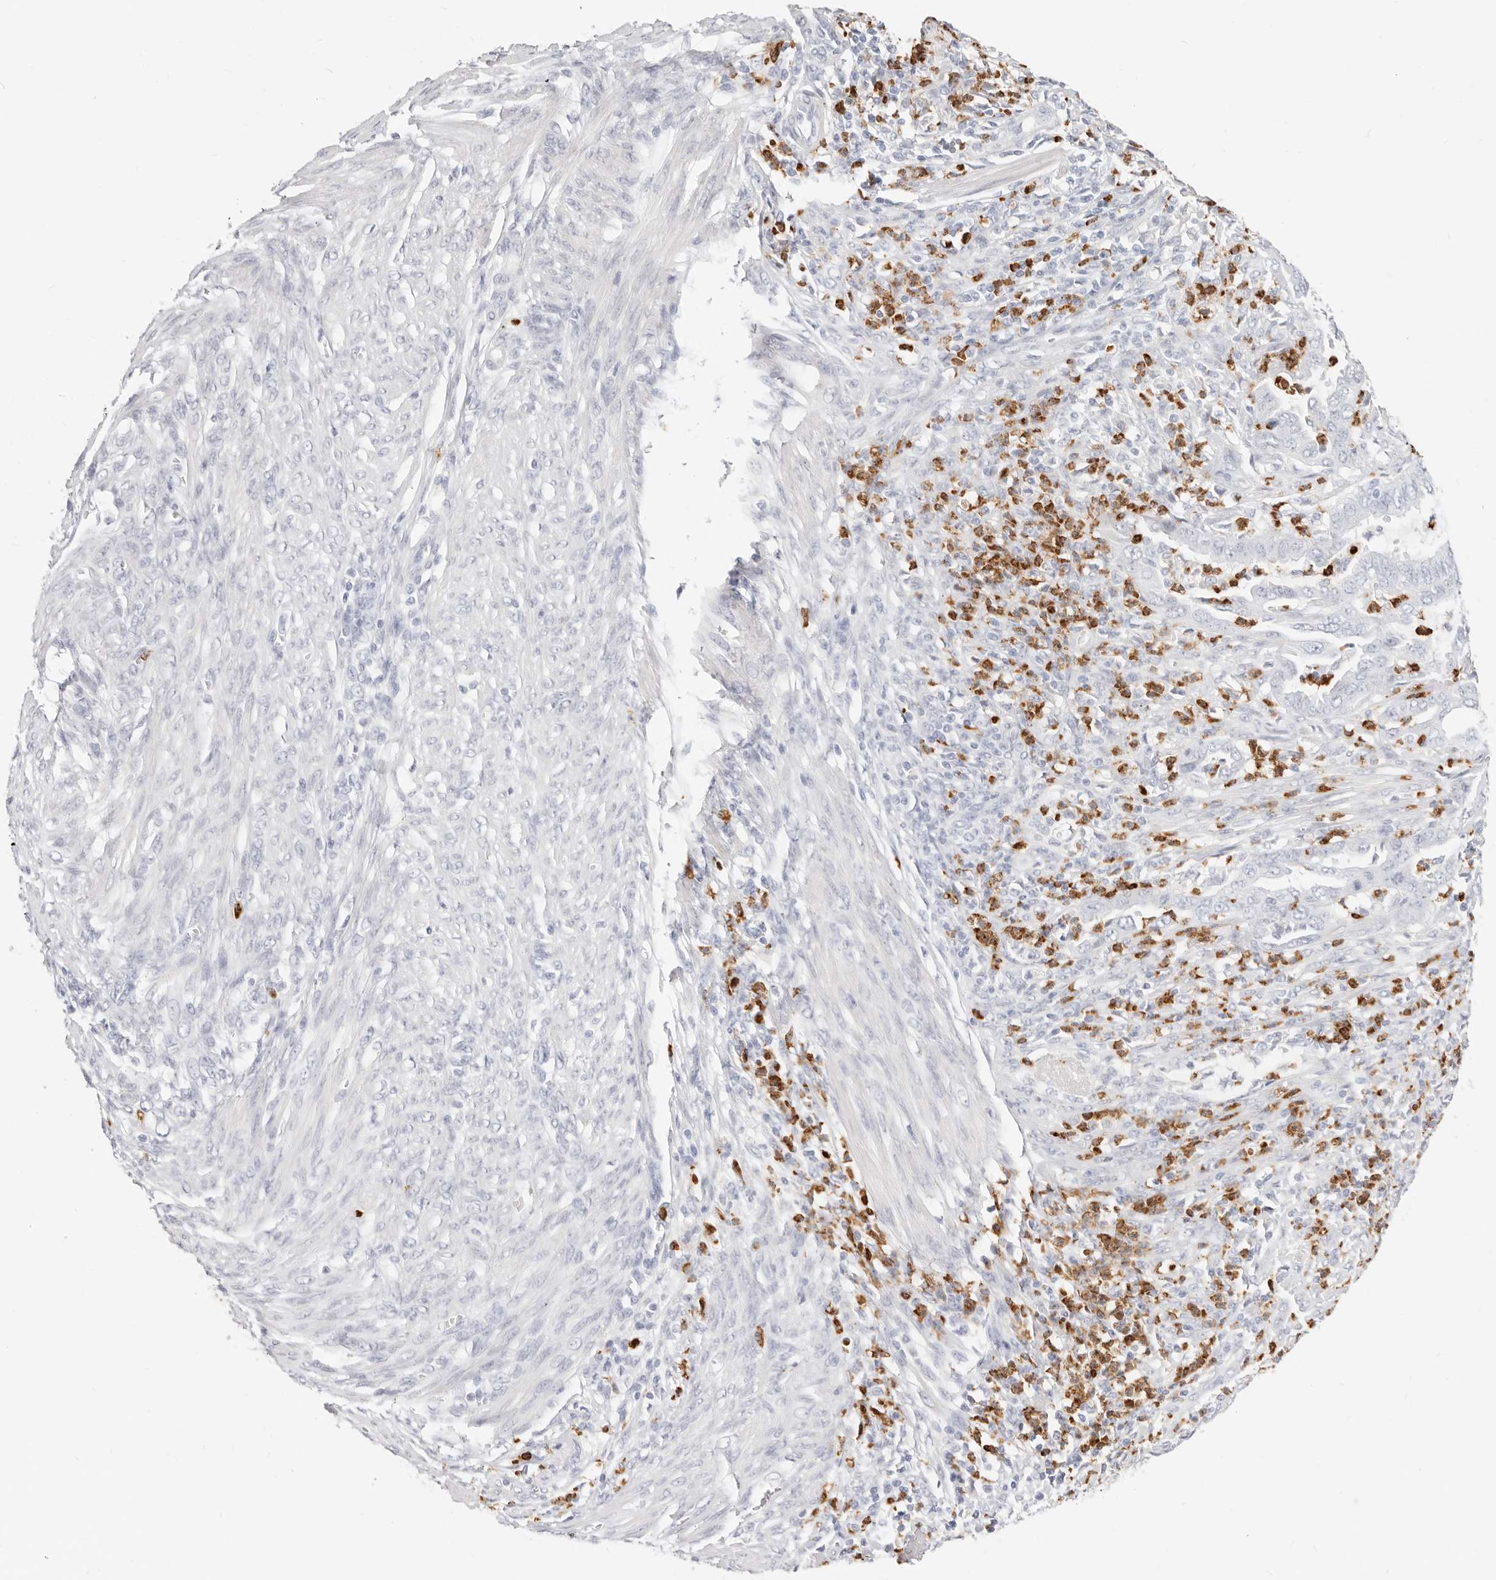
{"staining": {"intensity": "negative", "quantity": "none", "location": "none"}, "tissue": "endometrial cancer", "cell_type": "Tumor cells", "image_type": "cancer", "snomed": [{"axis": "morphology", "description": "Adenocarcinoma, NOS"}, {"axis": "topography", "description": "Endometrium"}], "caption": "Immunohistochemistry of human endometrial adenocarcinoma demonstrates no positivity in tumor cells. The staining is performed using DAB brown chromogen with nuclei counter-stained in using hematoxylin.", "gene": "CAMP", "patient": {"sex": "female", "age": 51}}